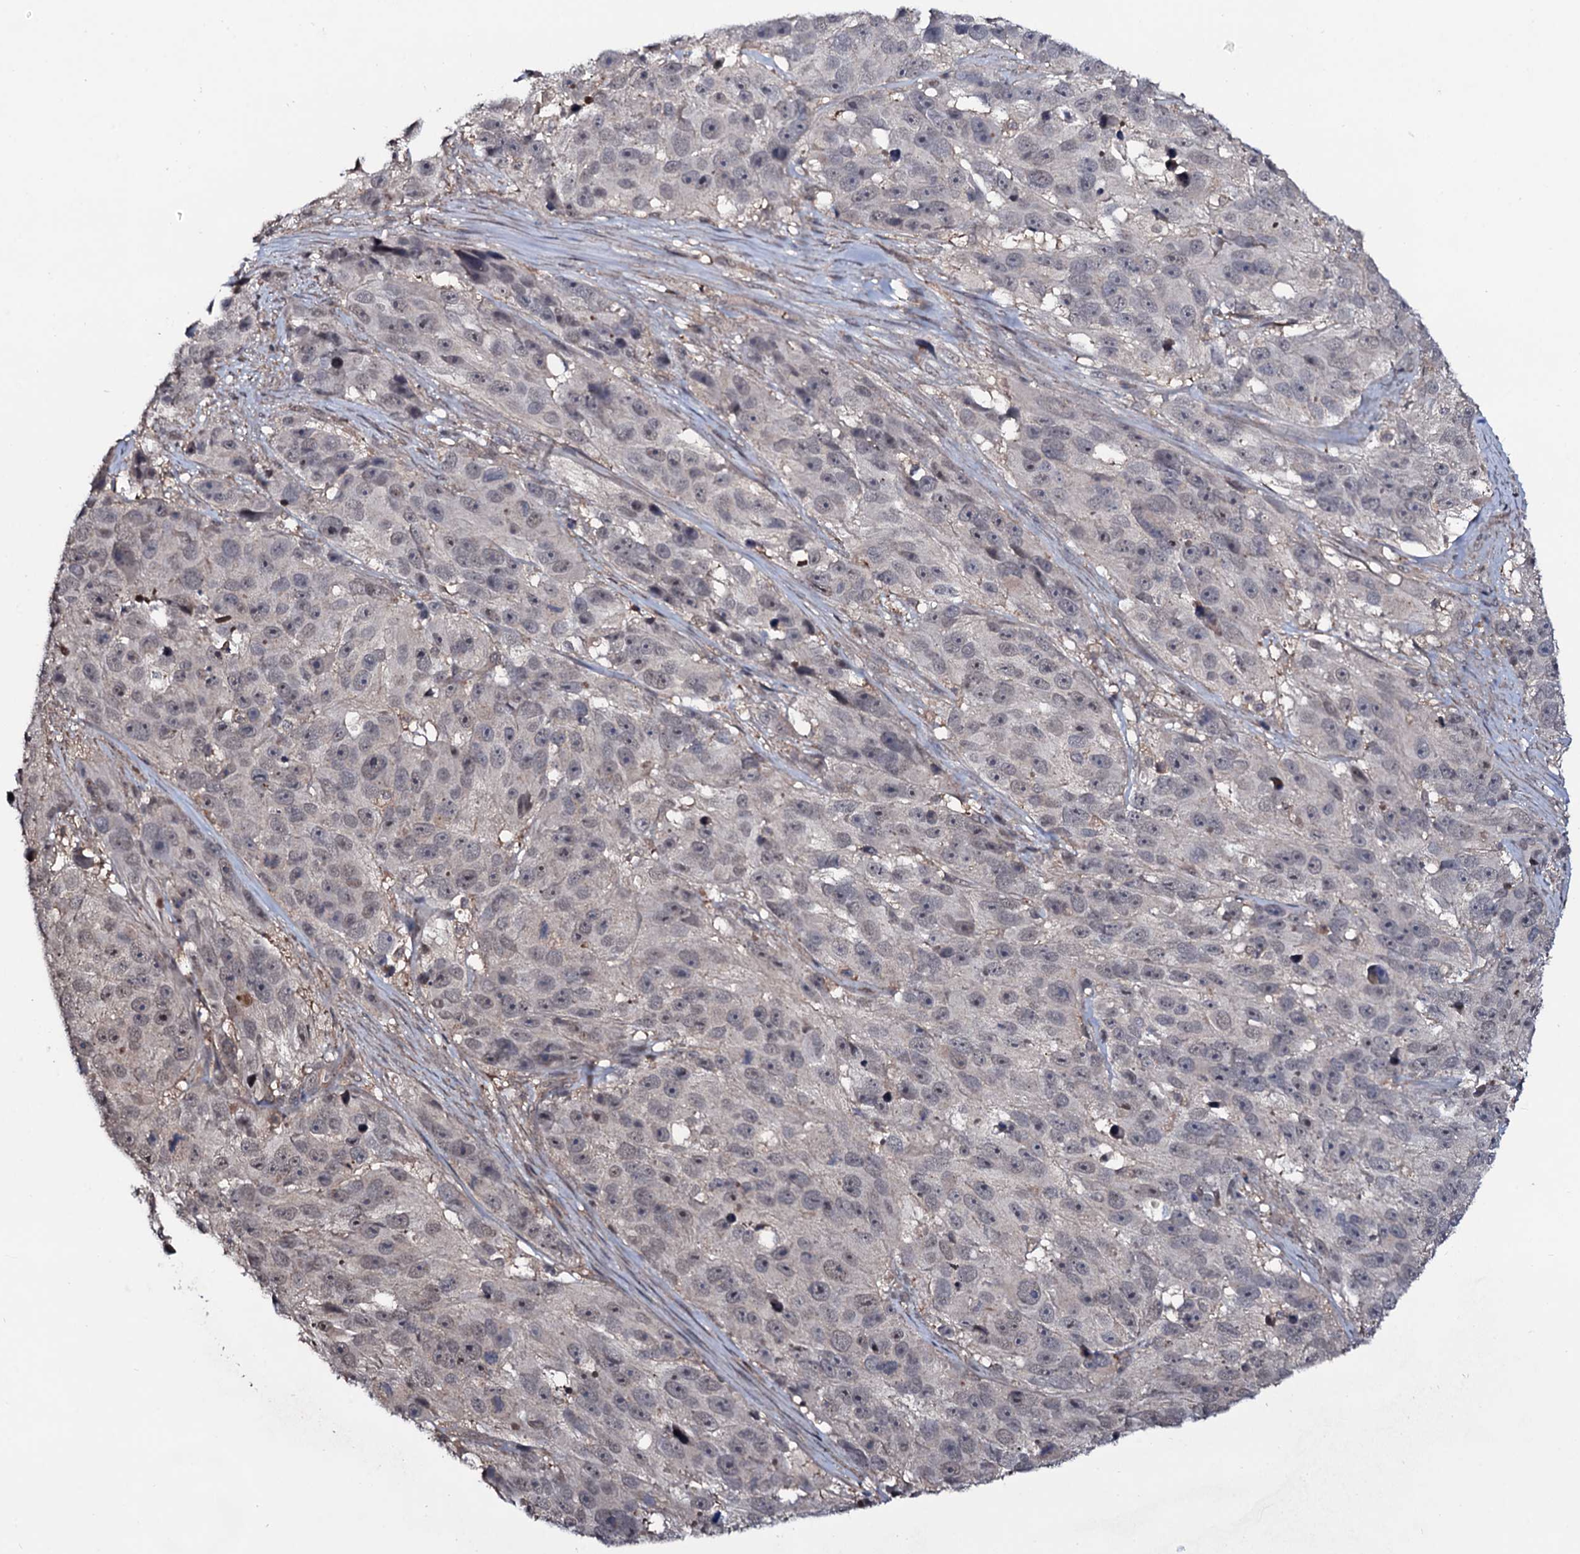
{"staining": {"intensity": "weak", "quantity": "<25%", "location": "nuclear"}, "tissue": "melanoma", "cell_type": "Tumor cells", "image_type": "cancer", "snomed": [{"axis": "morphology", "description": "Malignant melanoma, NOS"}, {"axis": "topography", "description": "Skin"}], "caption": "An immunohistochemistry photomicrograph of malignant melanoma is shown. There is no staining in tumor cells of malignant melanoma.", "gene": "COG6", "patient": {"sex": "male", "age": 84}}